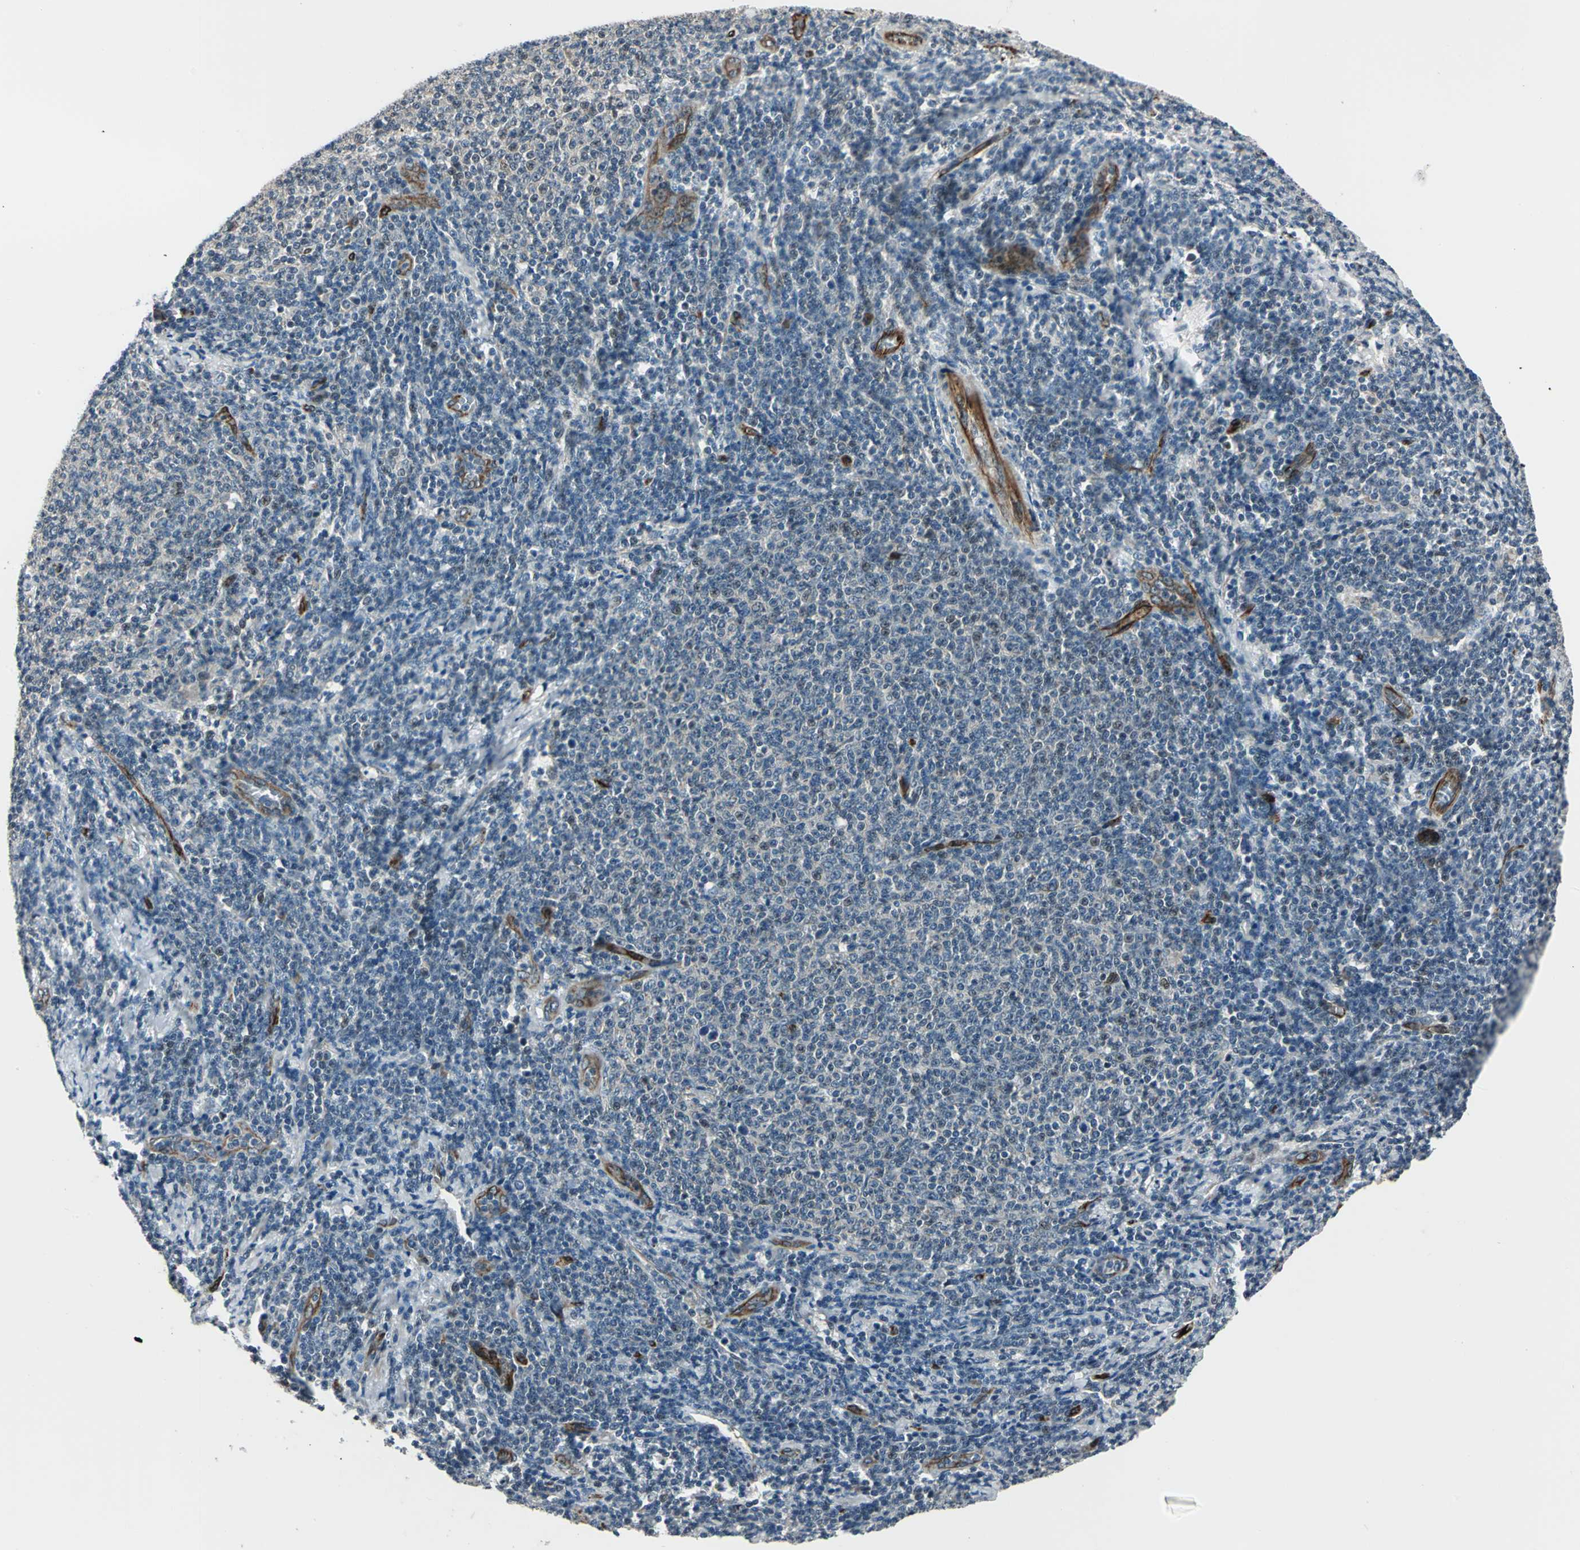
{"staining": {"intensity": "weak", "quantity": "<25%", "location": "nuclear"}, "tissue": "lymphoma", "cell_type": "Tumor cells", "image_type": "cancer", "snomed": [{"axis": "morphology", "description": "Malignant lymphoma, non-Hodgkin's type, Low grade"}, {"axis": "topography", "description": "Lymph node"}], "caption": "The immunohistochemistry (IHC) image has no significant staining in tumor cells of lymphoma tissue. (Stains: DAB (3,3'-diaminobenzidine) immunohistochemistry with hematoxylin counter stain, Microscopy: brightfield microscopy at high magnification).", "gene": "EXD2", "patient": {"sex": "male", "age": 66}}